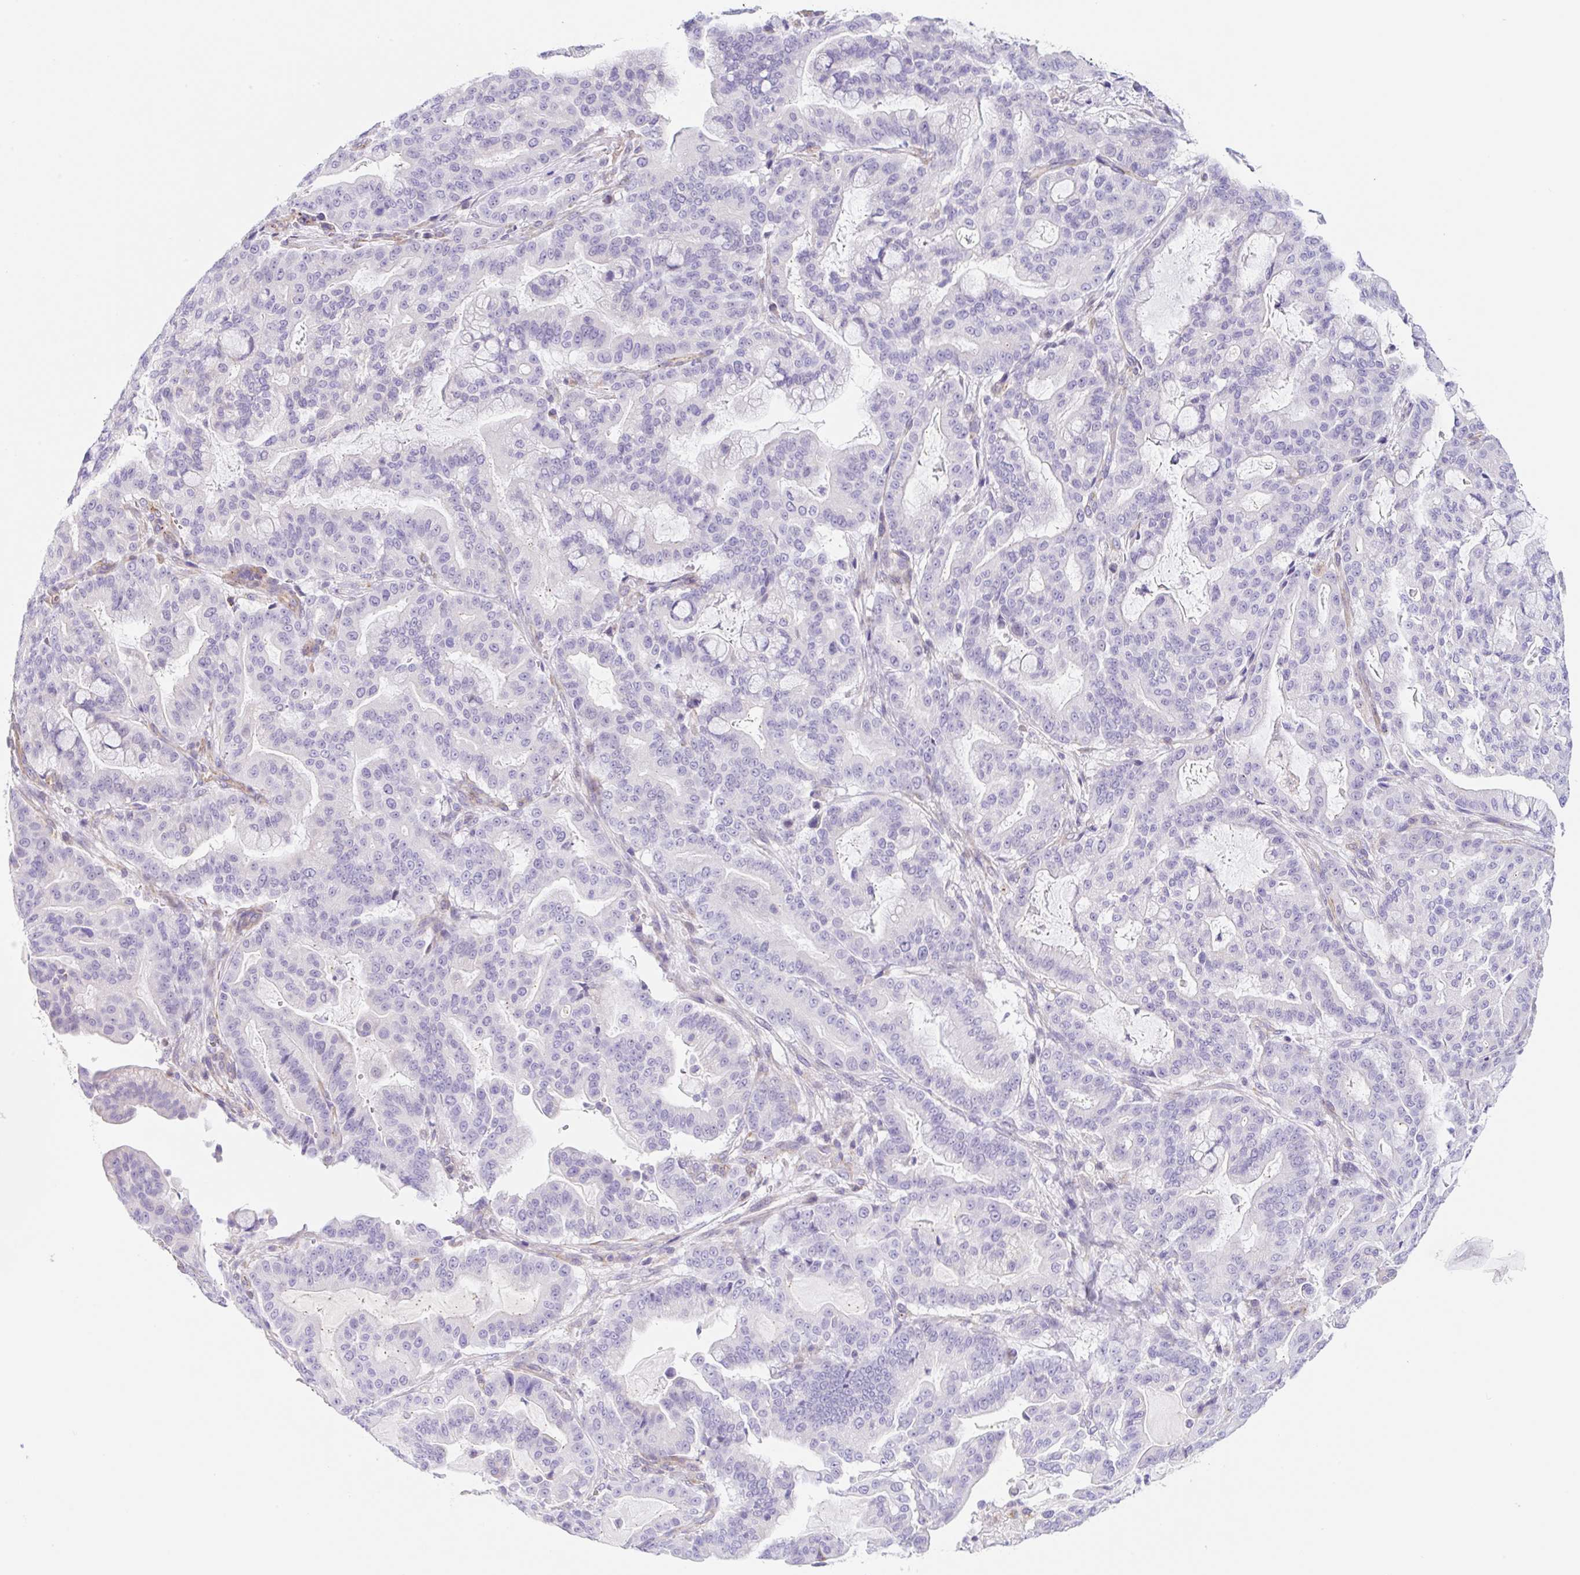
{"staining": {"intensity": "negative", "quantity": "none", "location": "none"}, "tissue": "pancreatic cancer", "cell_type": "Tumor cells", "image_type": "cancer", "snomed": [{"axis": "morphology", "description": "Adenocarcinoma, NOS"}, {"axis": "topography", "description": "Pancreas"}], "caption": "Protein analysis of adenocarcinoma (pancreatic) shows no significant expression in tumor cells. Brightfield microscopy of immunohistochemistry (IHC) stained with DAB (3,3'-diaminobenzidine) (brown) and hematoxylin (blue), captured at high magnification.", "gene": "DKK4", "patient": {"sex": "male", "age": 63}}